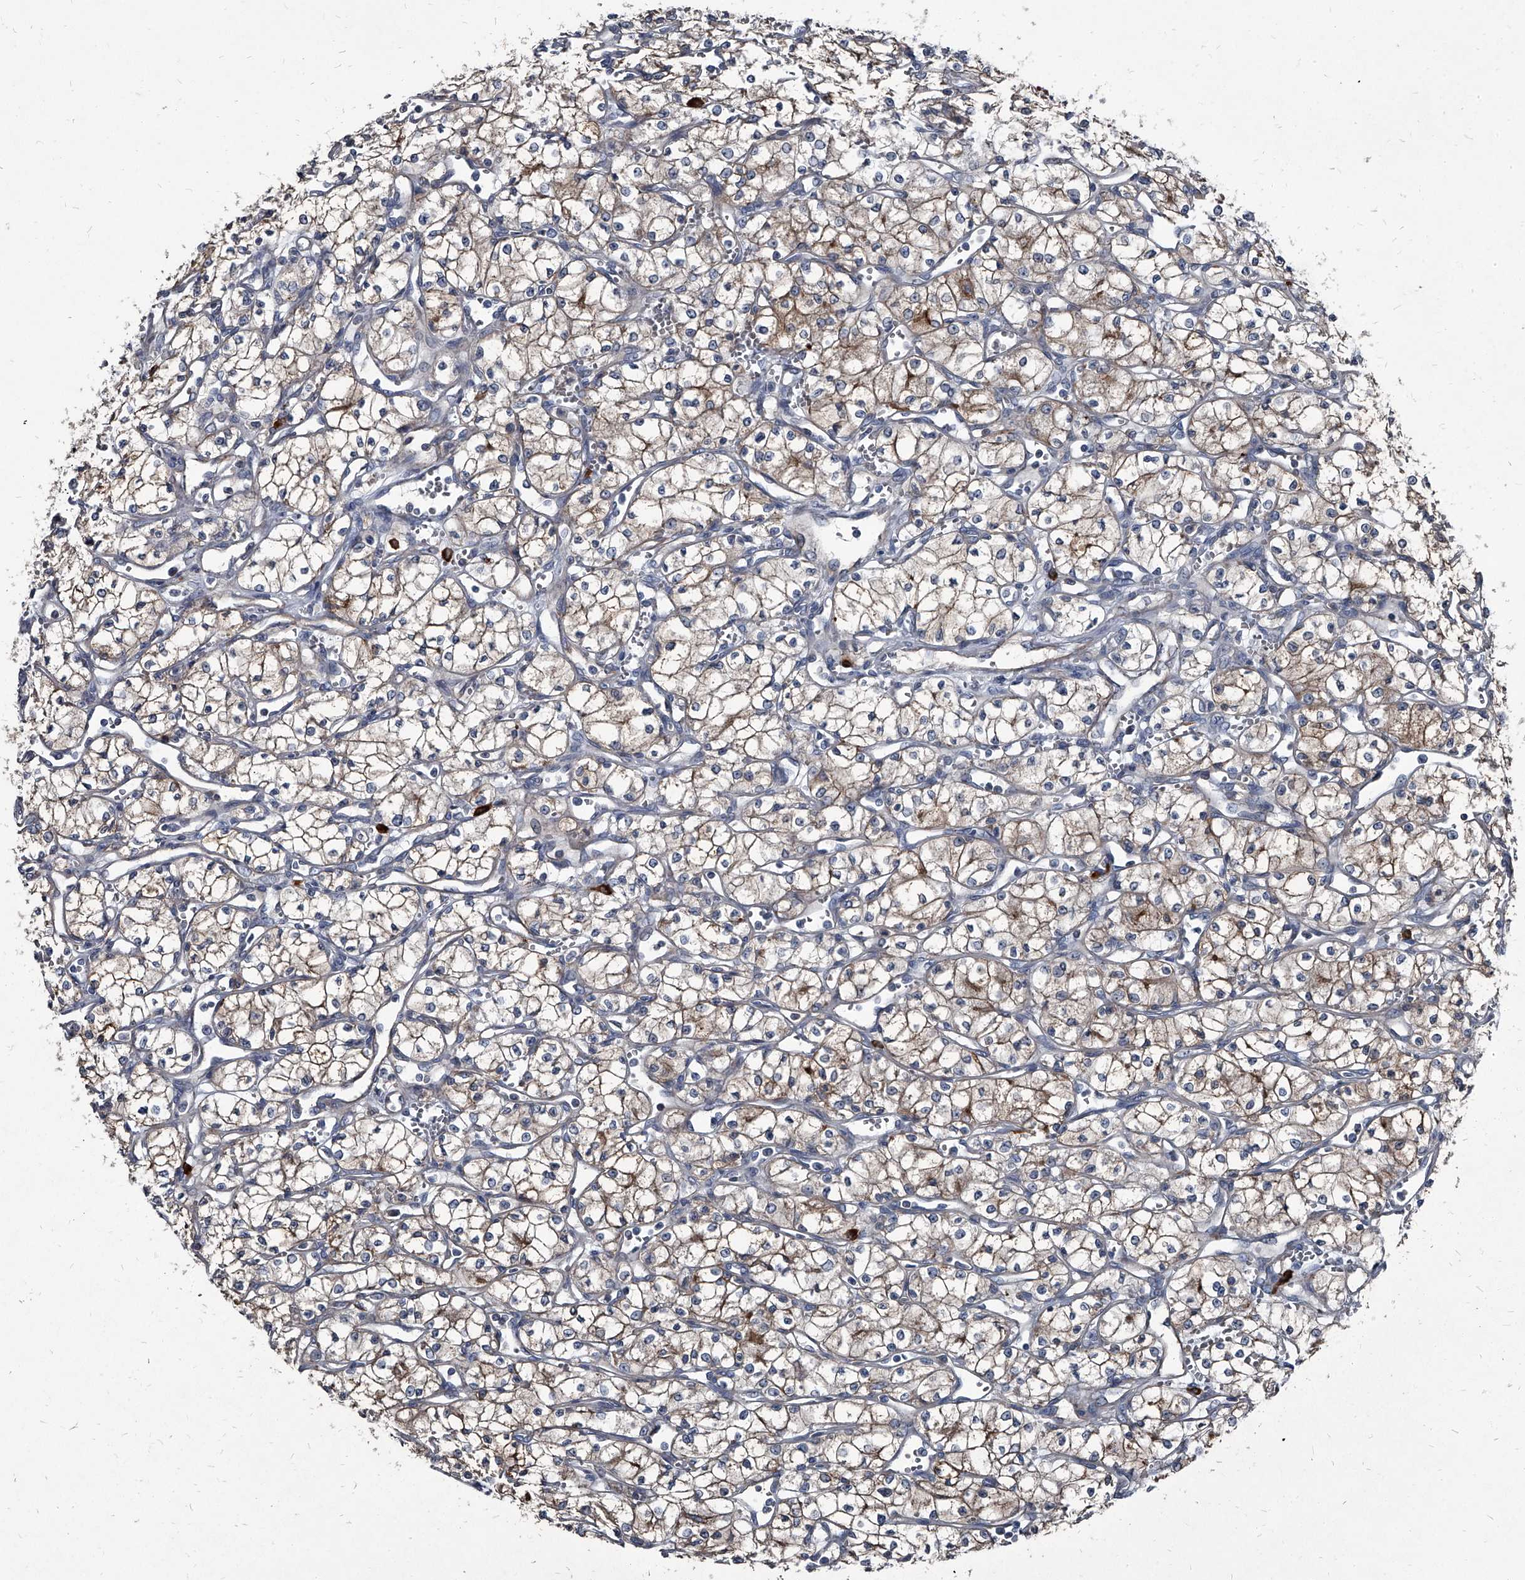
{"staining": {"intensity": "weak", "quantity": "25%-75%", "location": "cytoplasmic/membranous"}, "tissue": "renal cancer", "cell_type": "Tumor cells", "image_type": "cancer", "snomed": [{"axis": "morphology", "description": "Adenocarcinoma, NOS"}, {"axis": "topography", "description": "Kidney"}], "caption": "A brown stain labels weak cytoplasmic/membranous expression of a protein in renal cancer tumor cells. (IHC, brightfield microscopy, high magnification).", "gene": "PGLYRP3", "patient": {"sex": "male", "age": 59}}